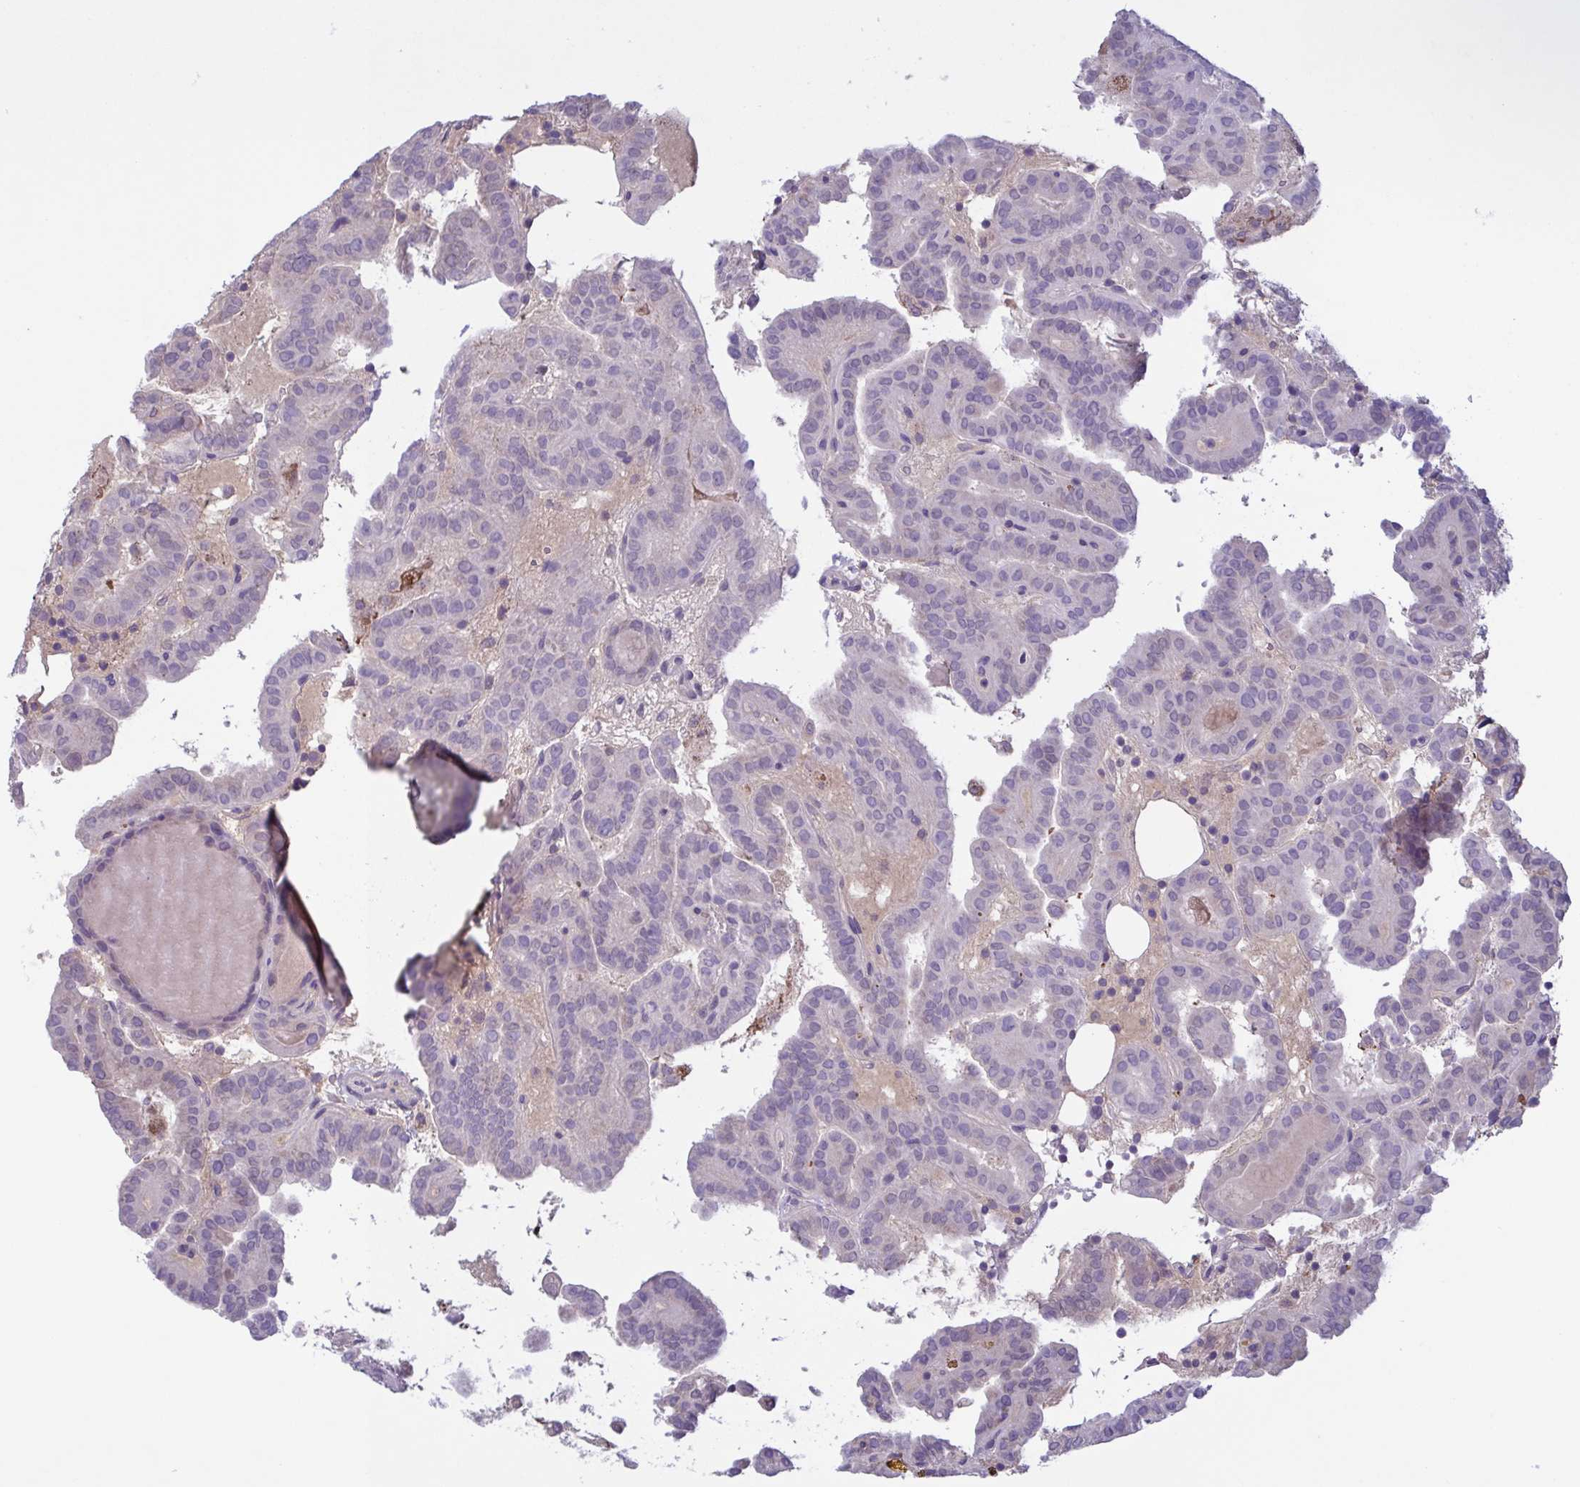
{"staining": {"intensity": "negative", "quantity": "none", "location": "none"}, "tissue": "thyroid cancer", "cell_type": "Tumor cells", "image_type": "cancer", "snomed": [{"axis": "morphology", "description": "Papillary adenocarcinoma, NOS"}, {"axis": "topography", "description": "Thyroid gland"}], "caption": "Thyroid papillary adenocarcinoma was stained to show a protein in brown. There is no significant expression in tumor cells.", "gene": "F13B", "patient": {"sex": "female", "age": 46}}